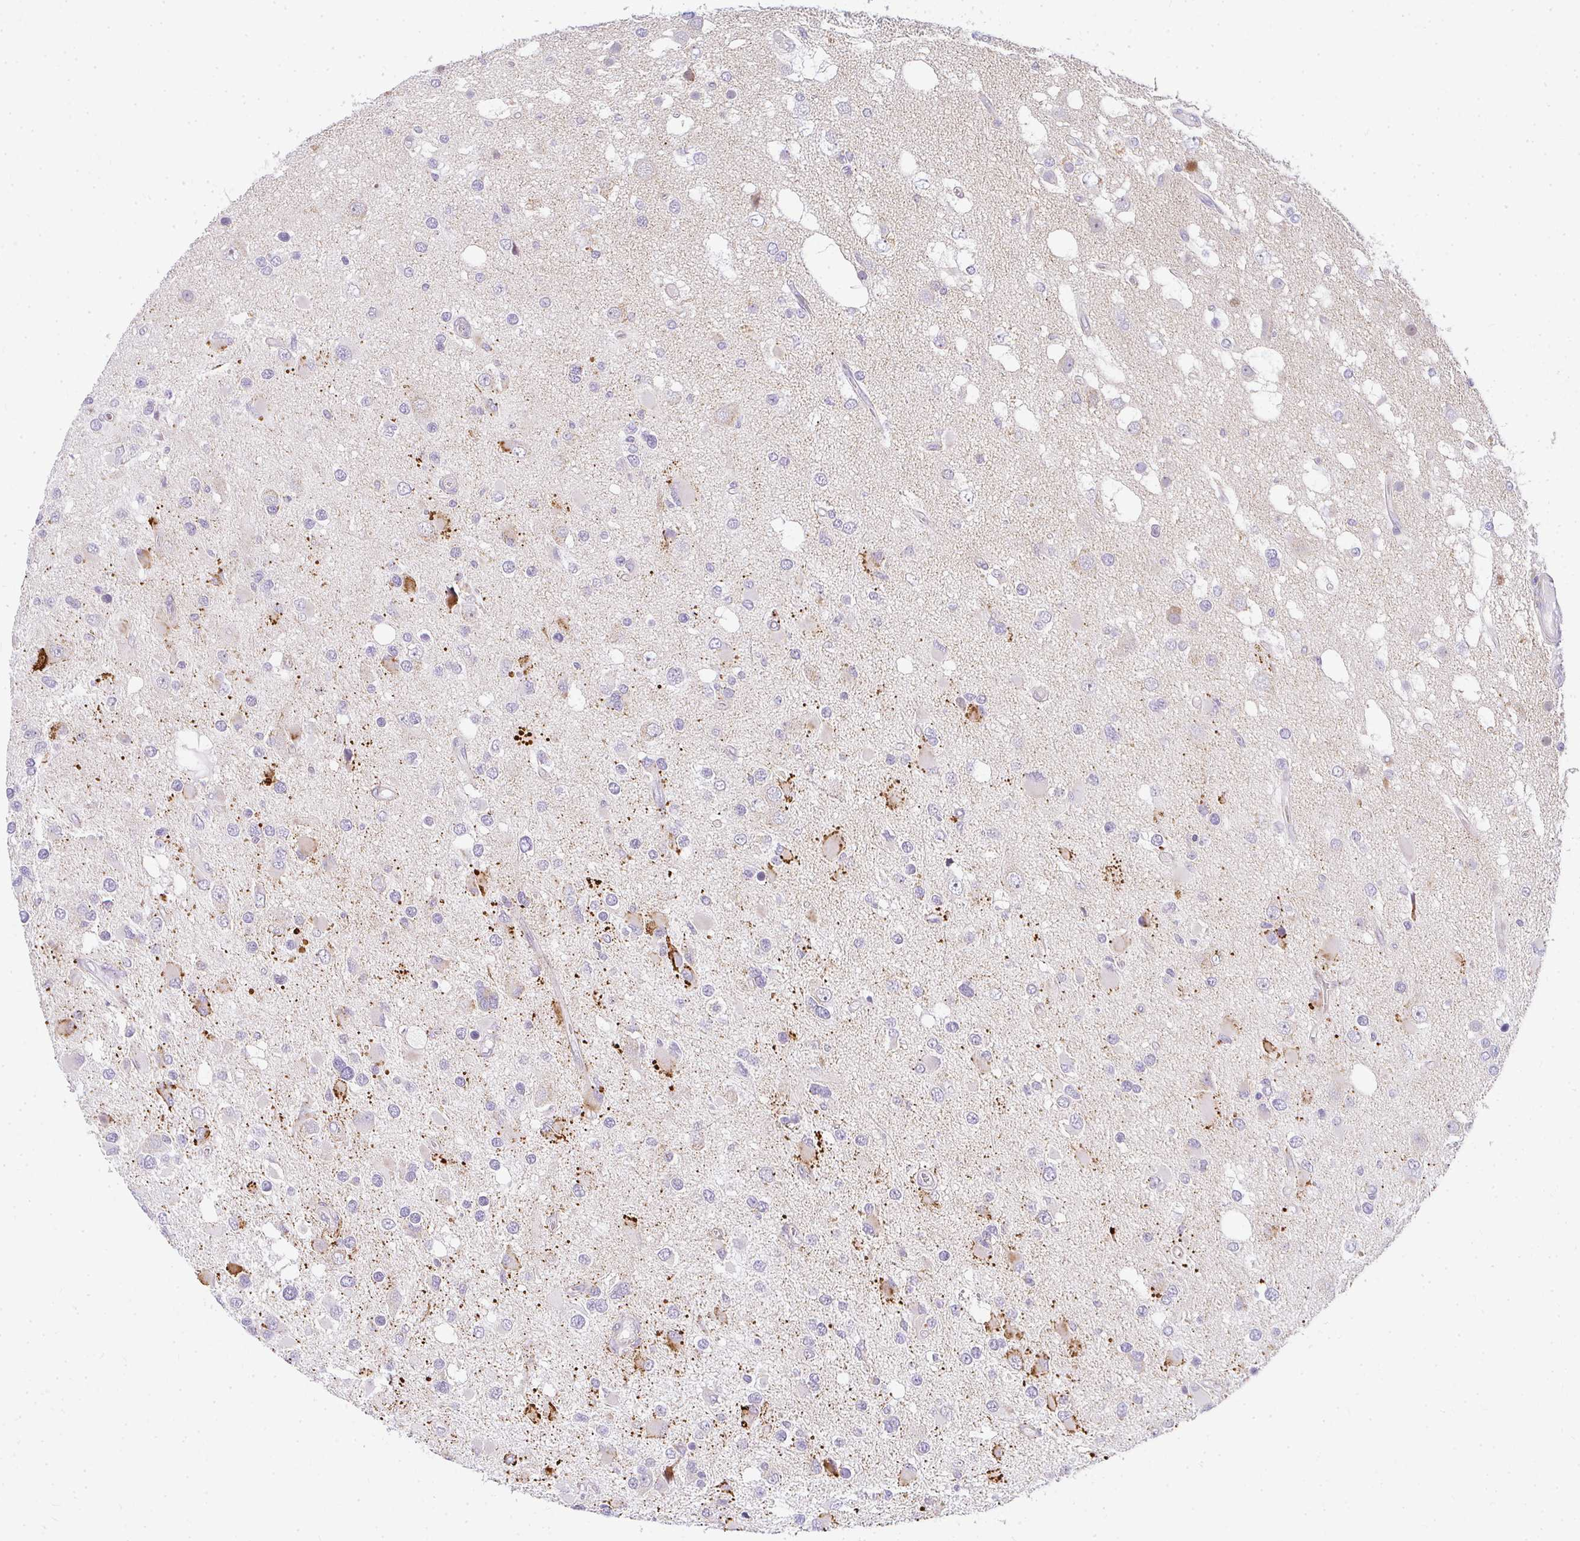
{"staining": {"intensity": "strong", "quantity": "<25%", "location": "cytoplasmic/membranous"}, "tissue": "glioma", "cell_type": "Tumor cells", "image_type": "cancer", "snomed": [{"axis": "morphology", "description": "Glioma, malignant, High grade"}, {"axis": "topography", "description": "Brain"}], "caption": "A histopathology image showing strong cytoplasmic/membranous expression in about <25% of tumor cells in glioma, as visualized by brown immunohistochemical staining.", "gene": "PLA2G5", "patient": {"sex": "male", "age": 53}}